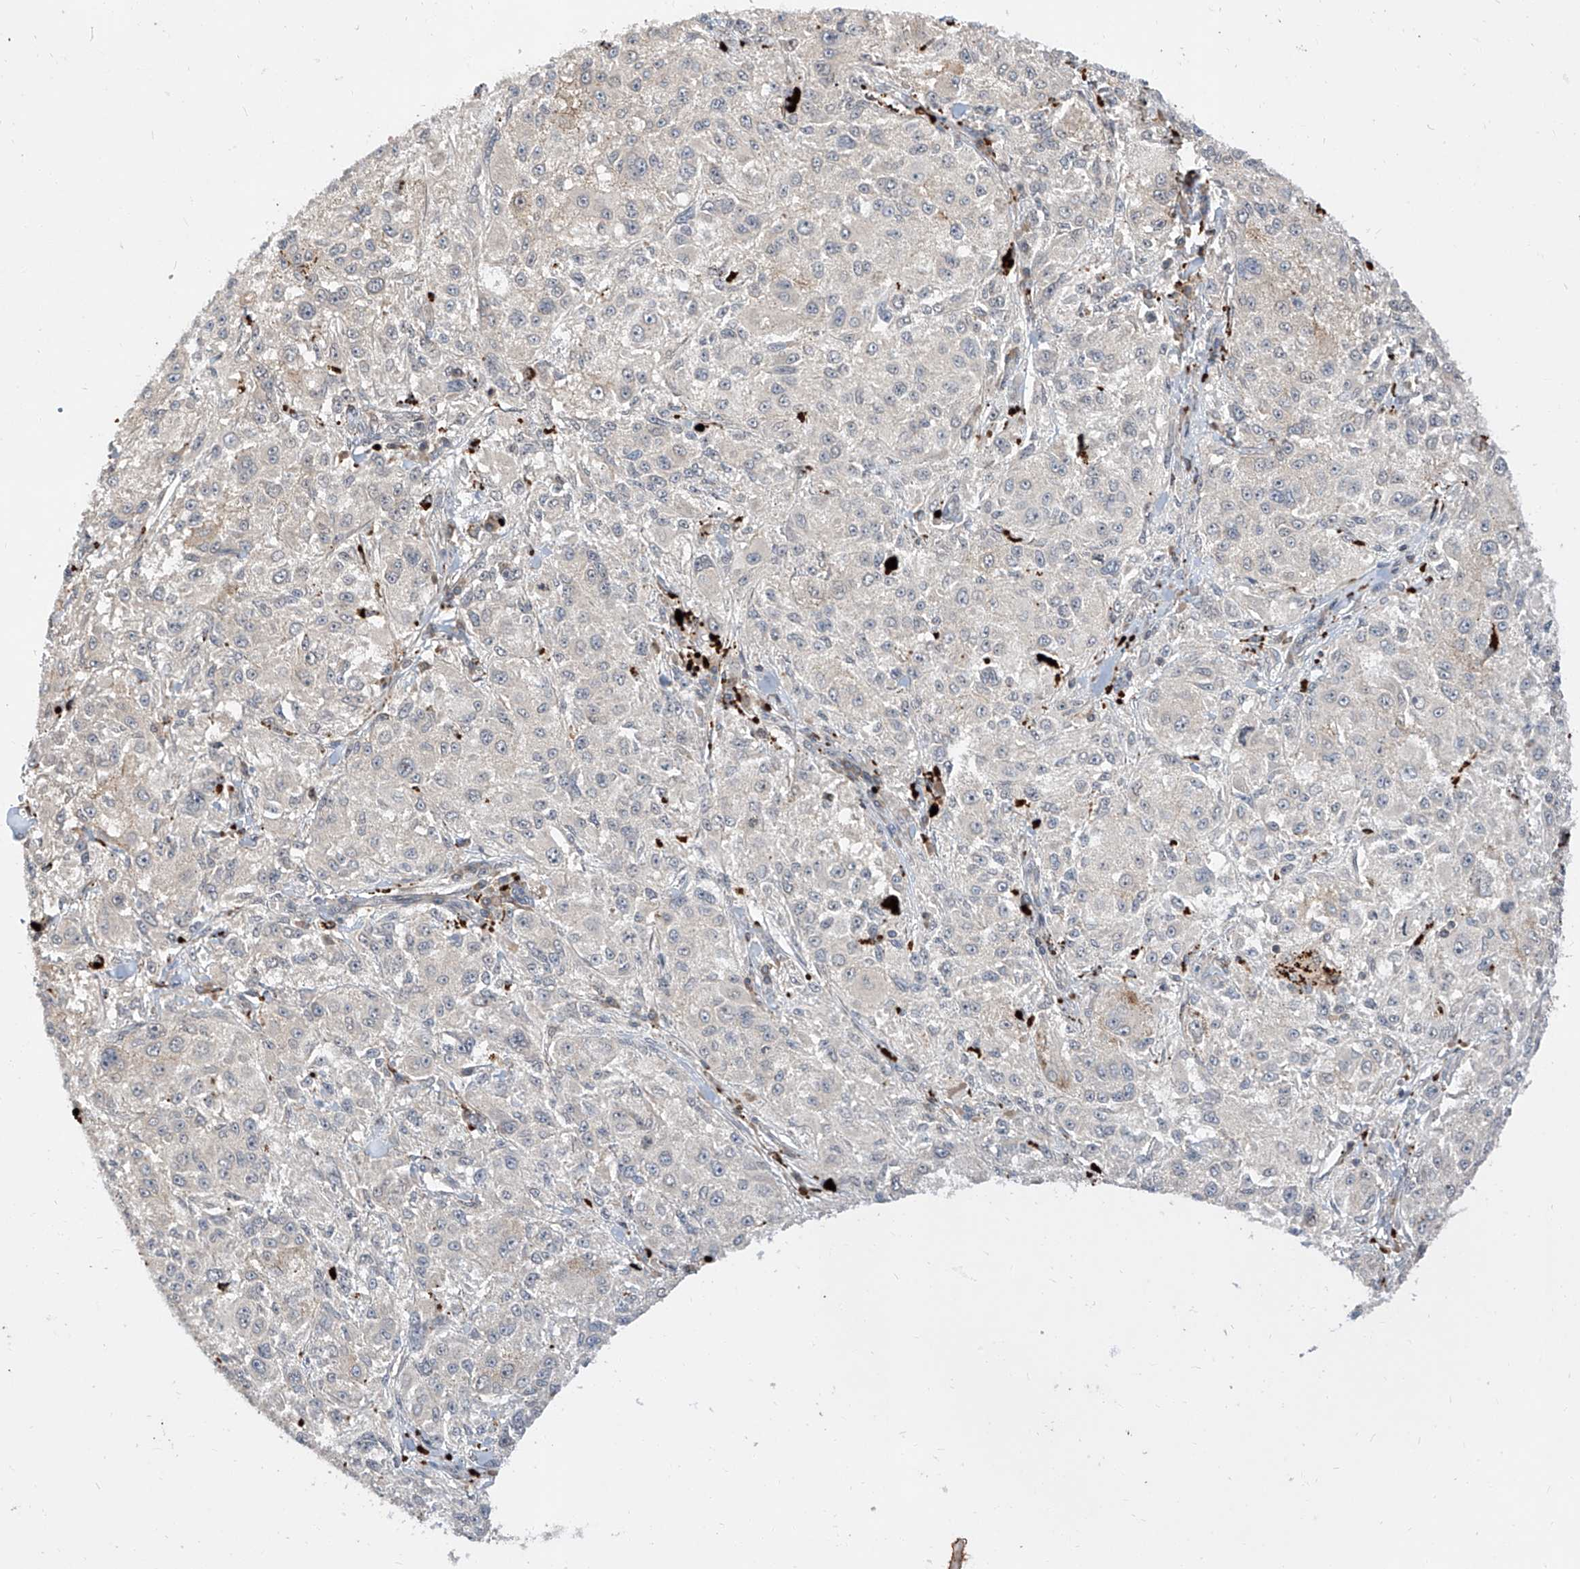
{"staining": {"intensity": "negative", "quantity": "none", "location": "none"}, "tissue": "melanoma", "cell_type": "Tumor cells", "image_type": "cancer", "snomed": [{"axis": "morphology", "description": "Necrosis, NOS"}, {"axis": "morphology", "description": "Malignant melanoma, NOS"}, {"axis": "topography", "description": "Skin"}], "caption": "Malignant melanoma stained for a protein using IHC shows no staining tumor cells.", "gene": "DIRAS3", "patient": {"sex": "female", "age": 87}}